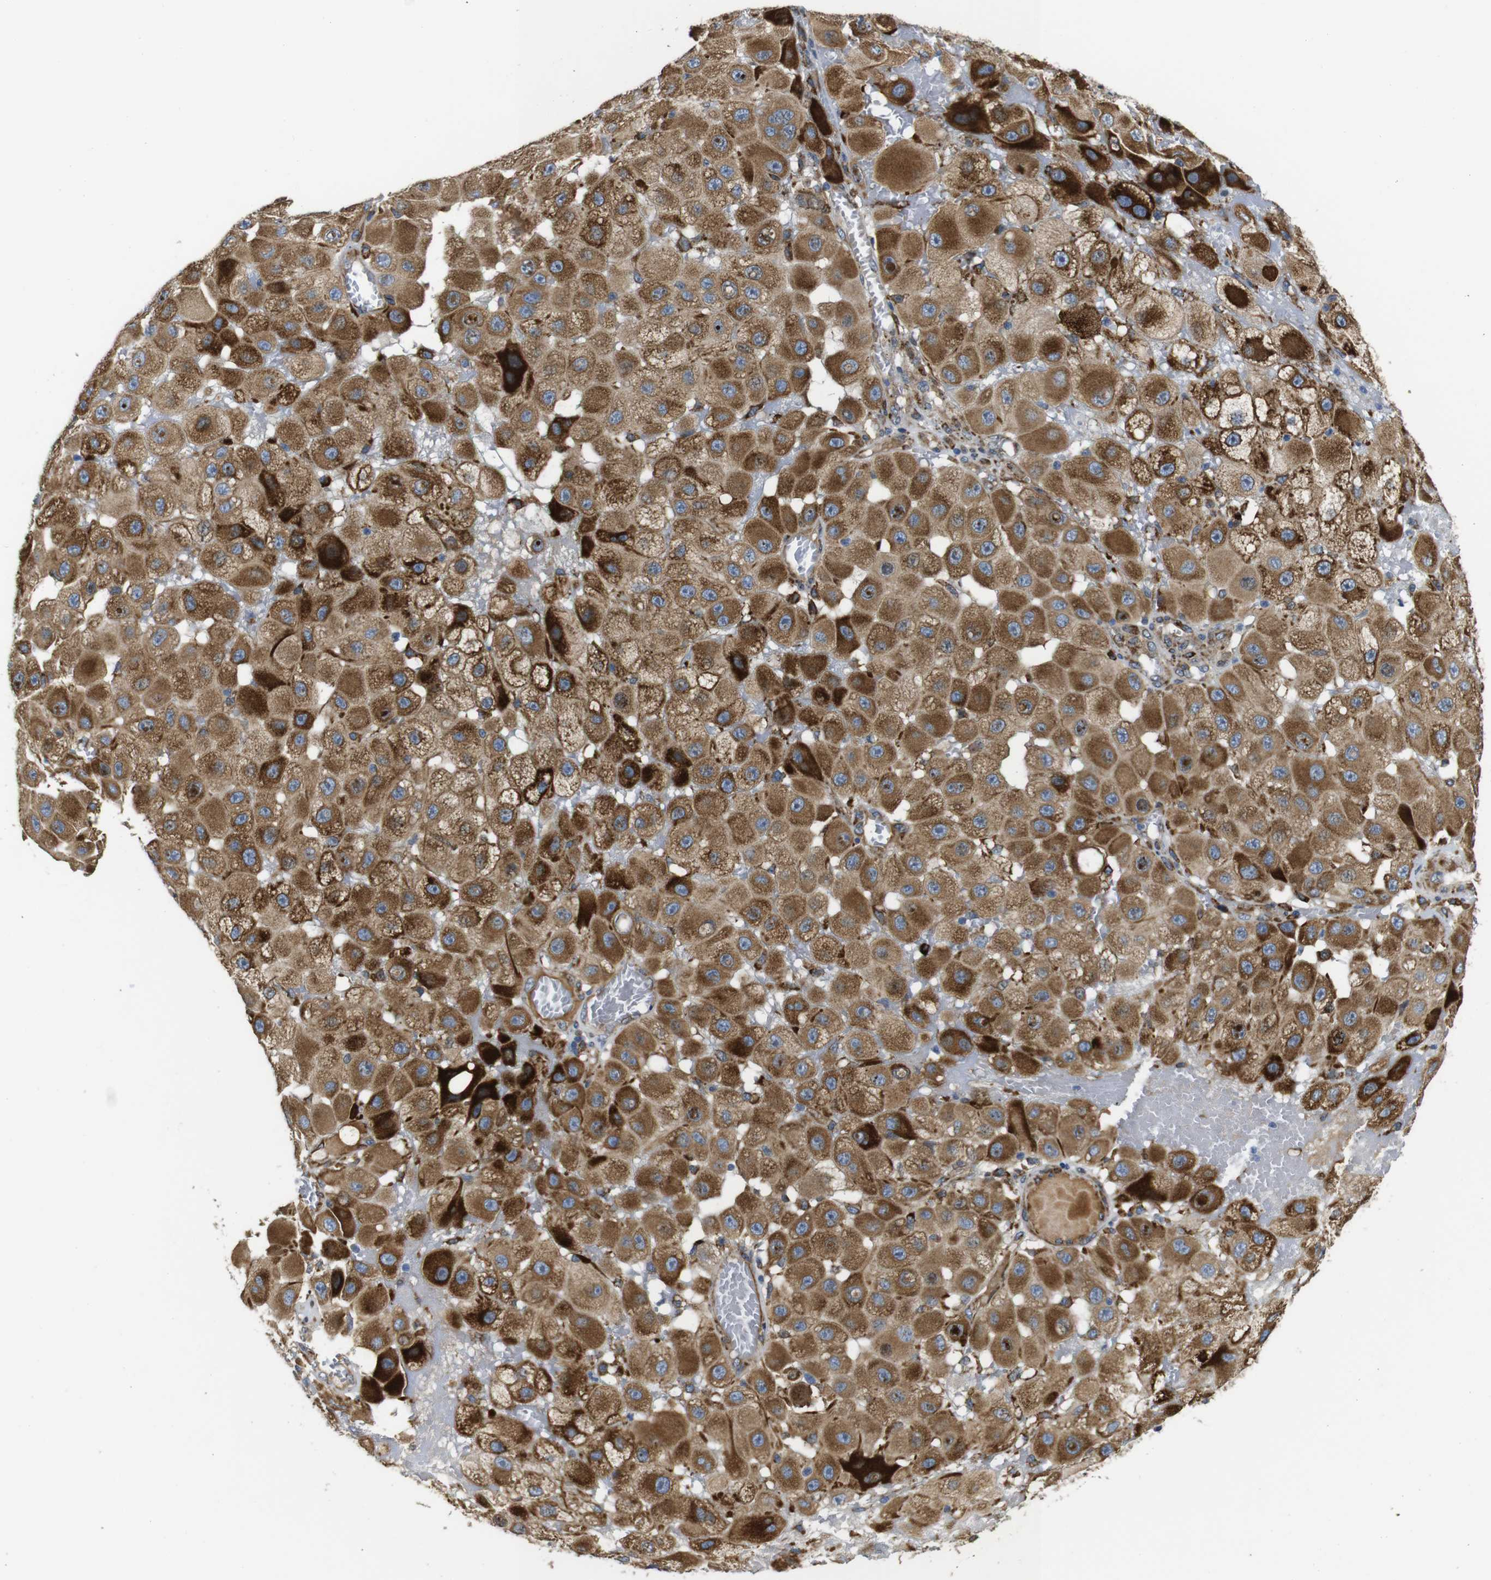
{"staining": {"intensity": "moderate", "quantity": ">75%", "location": "cytoplasmic/membranous"}, "tissue": "melanoma", "cell_type": "Tumor cells", "image_type": "cancer", "snomed": [{"axis": "morphology", "description": "Malignant melanoma, NOS"}, {"axis": "topography", "description": "Skin"}], "caption": "Immunohistochemical staining of malignant melanoma displays medium levels of moderate cytoplasmic/membranous staining in about >75% of tumor cells.", "gene": "UBE2G2", "patient": {"sex": "female", "age": 81}}